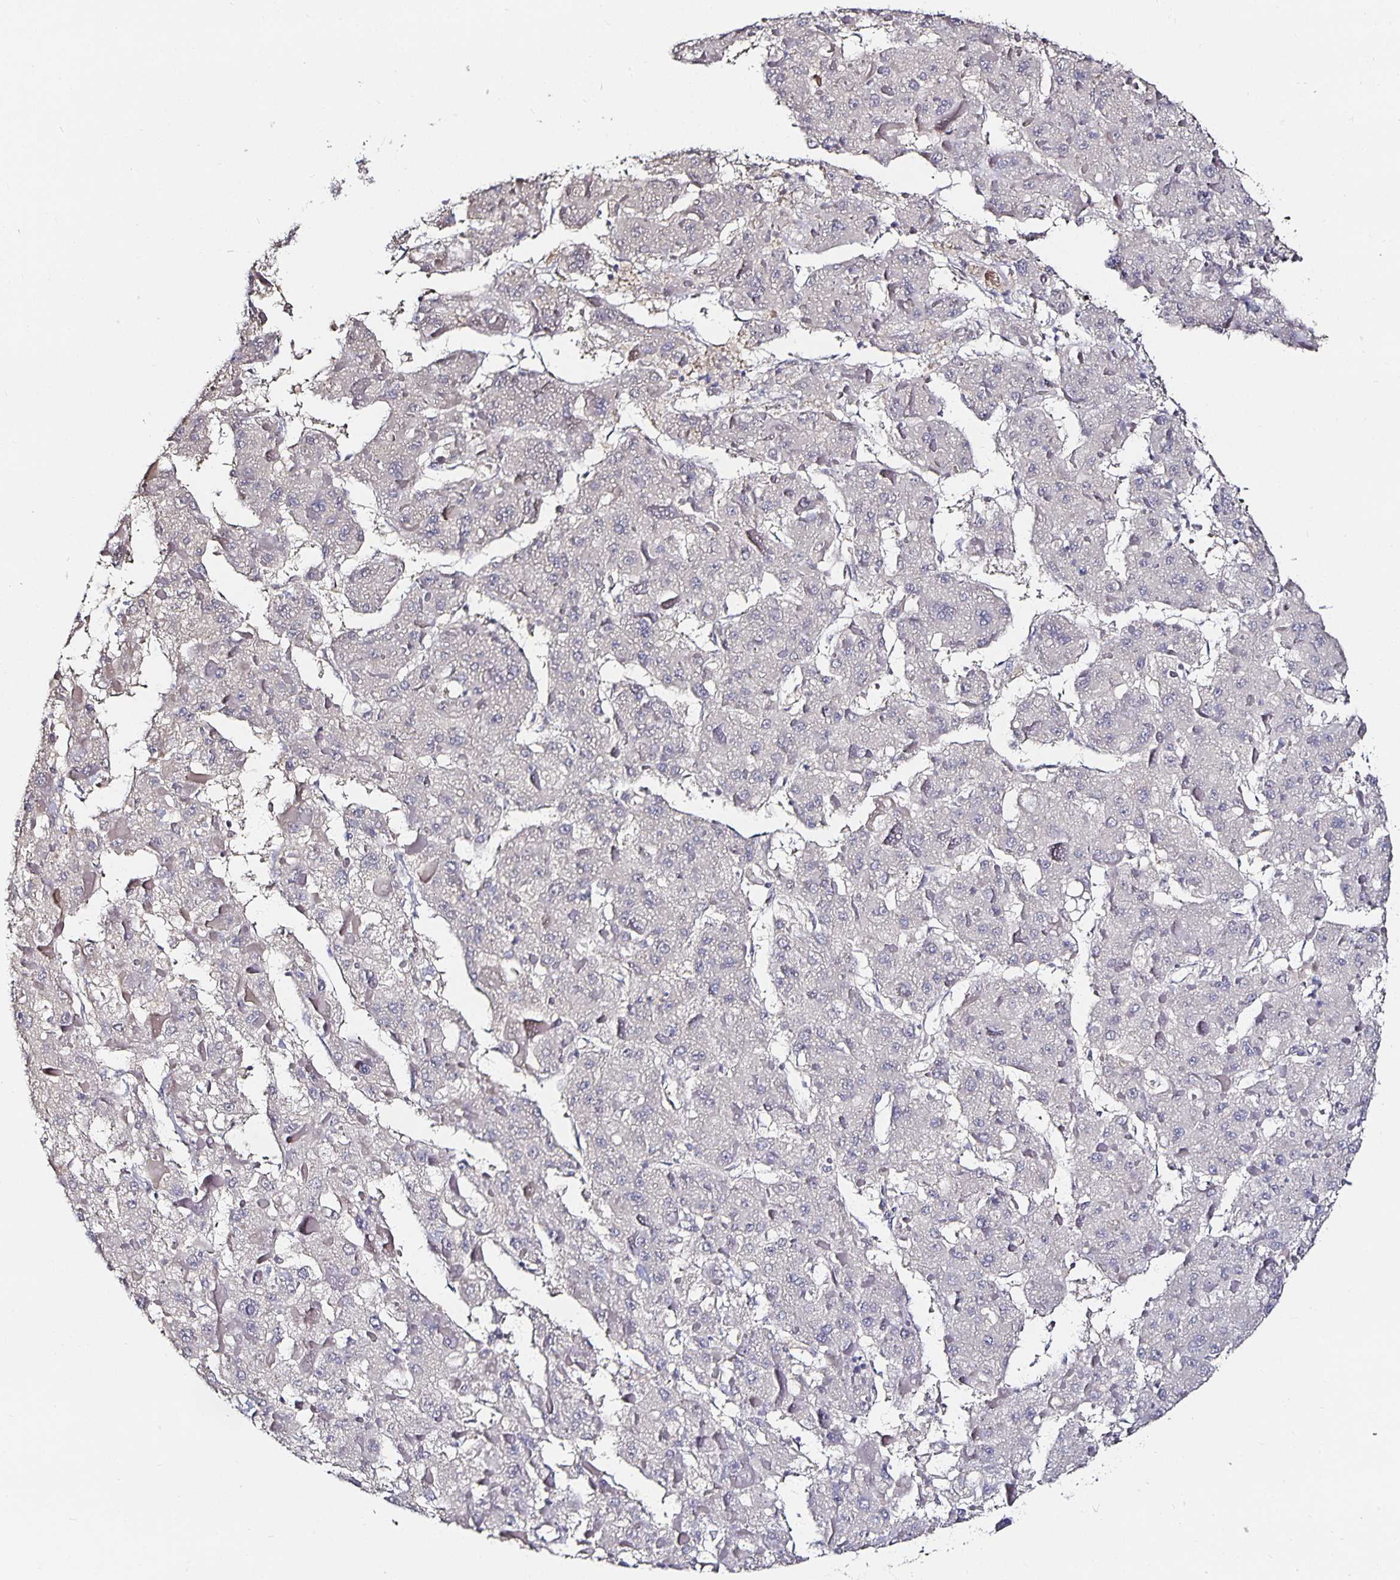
{"staining": {"intensity": "negative", "quantity": "none", "location": "none"}, "tissue": "liver cancer", "cell_type": "Tumor cells", "image_type": "cancer", "snomed": [{"axis": "morphology", "description": "Carcinoma, Hepatocellular, NOS"}, {"axis": "topography", "description": "Liver"}], "caption": "A micrograph of human liver hepatocellular carcinoma is negative for staining in tumor cells.", "gene": "TTR", "patient": {"sex": "female", "age": 73}}